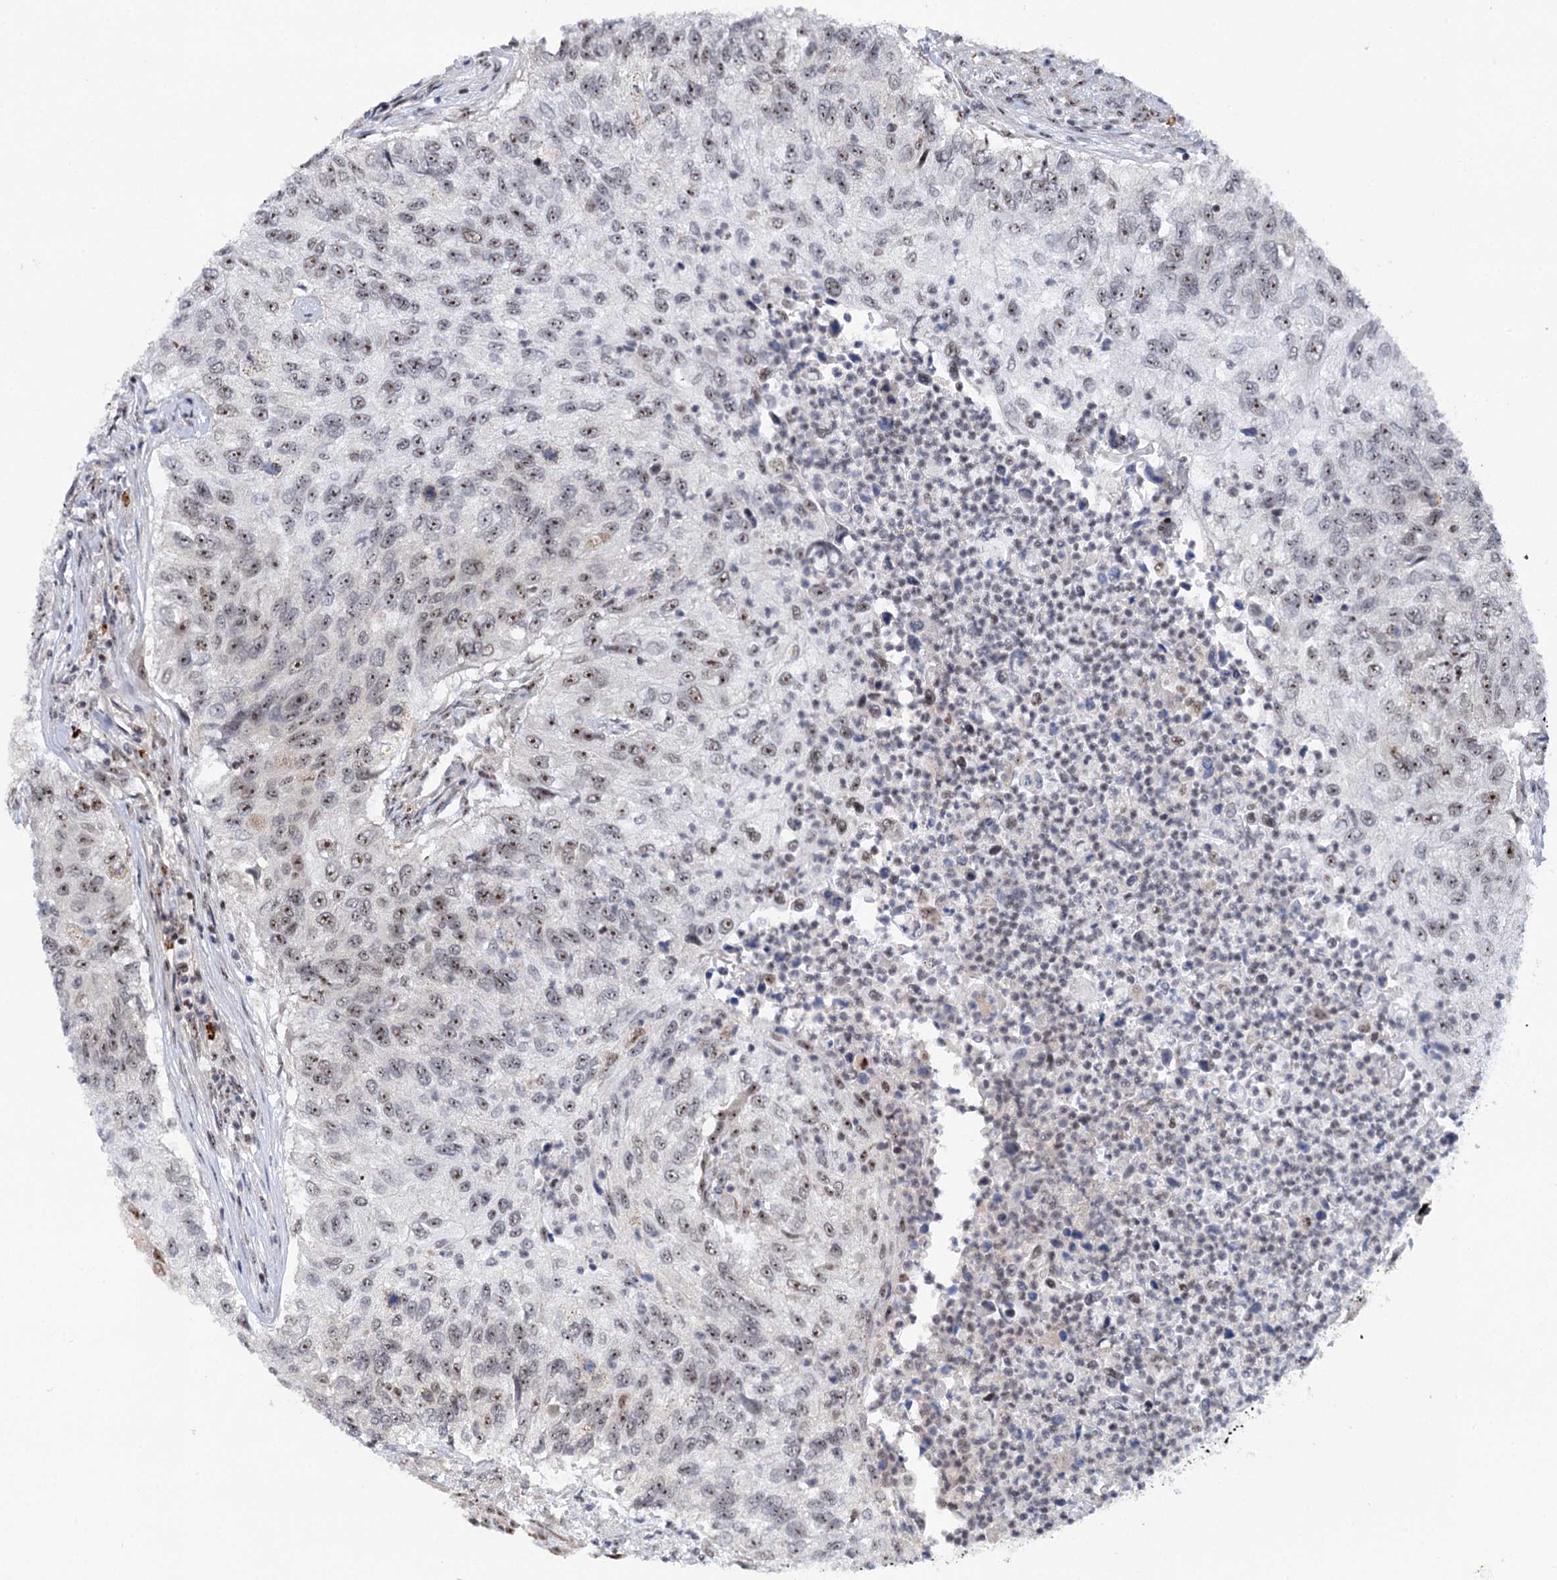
{"staining": {"intensity": "strong", "quantity": "<25%", "location": "nuclear"}, "tissue": "urothelial cancer", "cell_type": "Tumor cells", "image_type": "cancer", "snomed": [{"axis": "morphology", "description": "Urothelial carcinoma, High grade"}, {"axis": "topography", "description": "Urinary bladder"}], "caption": "Immunohistochemistry (IHC) photomicrograph of neoplastic tissue: high-grade urothelial carcinoma stained using immunohistochemistry shows medium levels of strong protein expression localized specifically in the nuclear of tumor cells, appearing as a nuclear brown color.", "gene": "BUD13", "patient": {"sex": "female", "age": 60}}